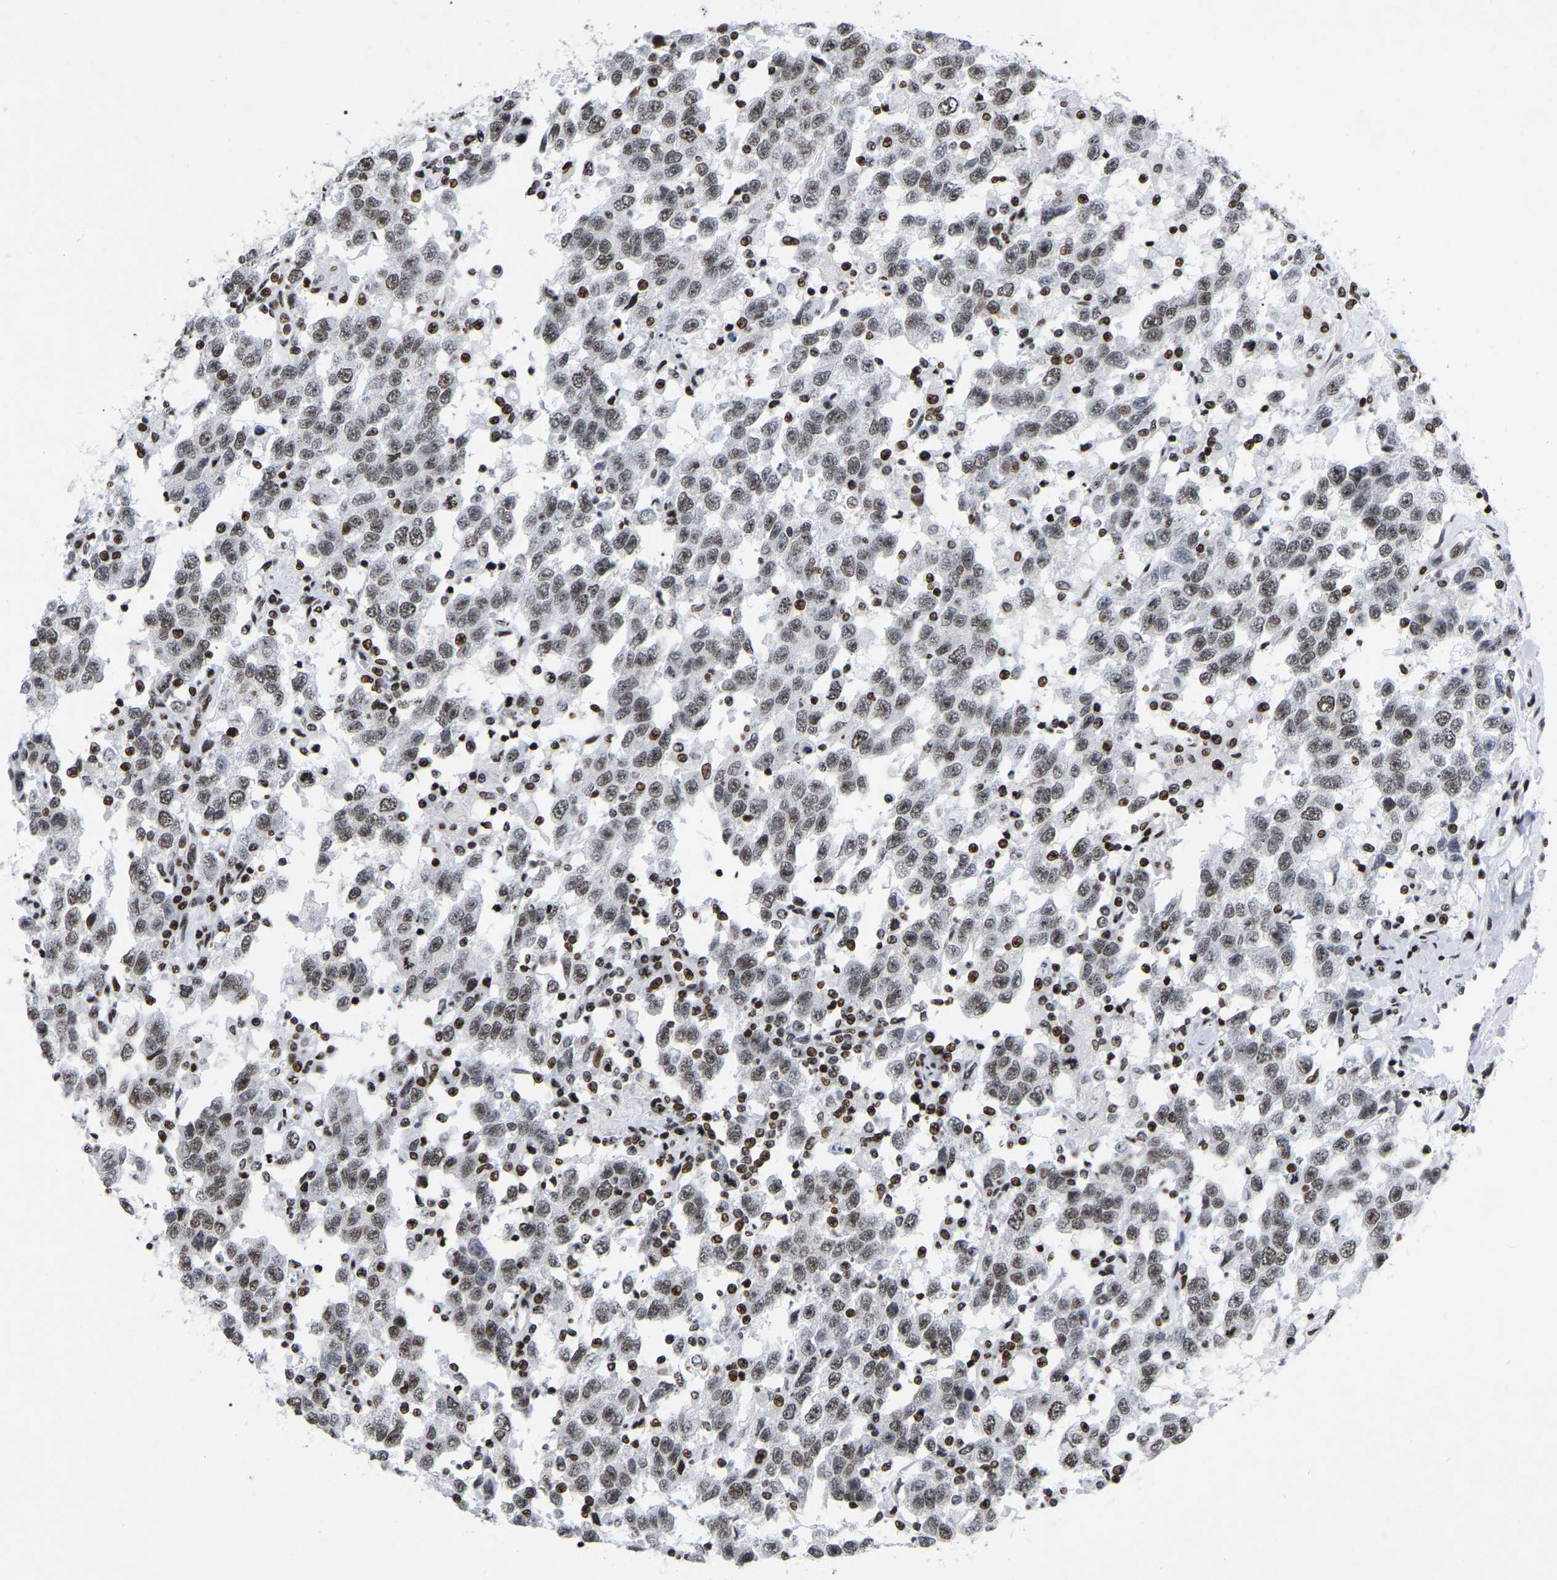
{"staining": {"intensity": "weak", "quantity": "25%-75%", "location": "nuclear"}, "tissue": "testis cancer", "cell_type": "Tumor cells", "image_type": "cancer", "snomed": [{"axis": "morphology", "description": "Seminoma, NOS"}, {"axis": "topography", "description": "Testis"}], "caption": "The photomicrograph reveals immunohistochemical staining of testis seminoma. There is weak nuclear positivity is seen in about 25%-75% of tumor cells. (DAB IHC, brown staining for protein, blue staining for nuclei).", "gene": "PRCC", "patient": {"sex": "male", "age": 41}}